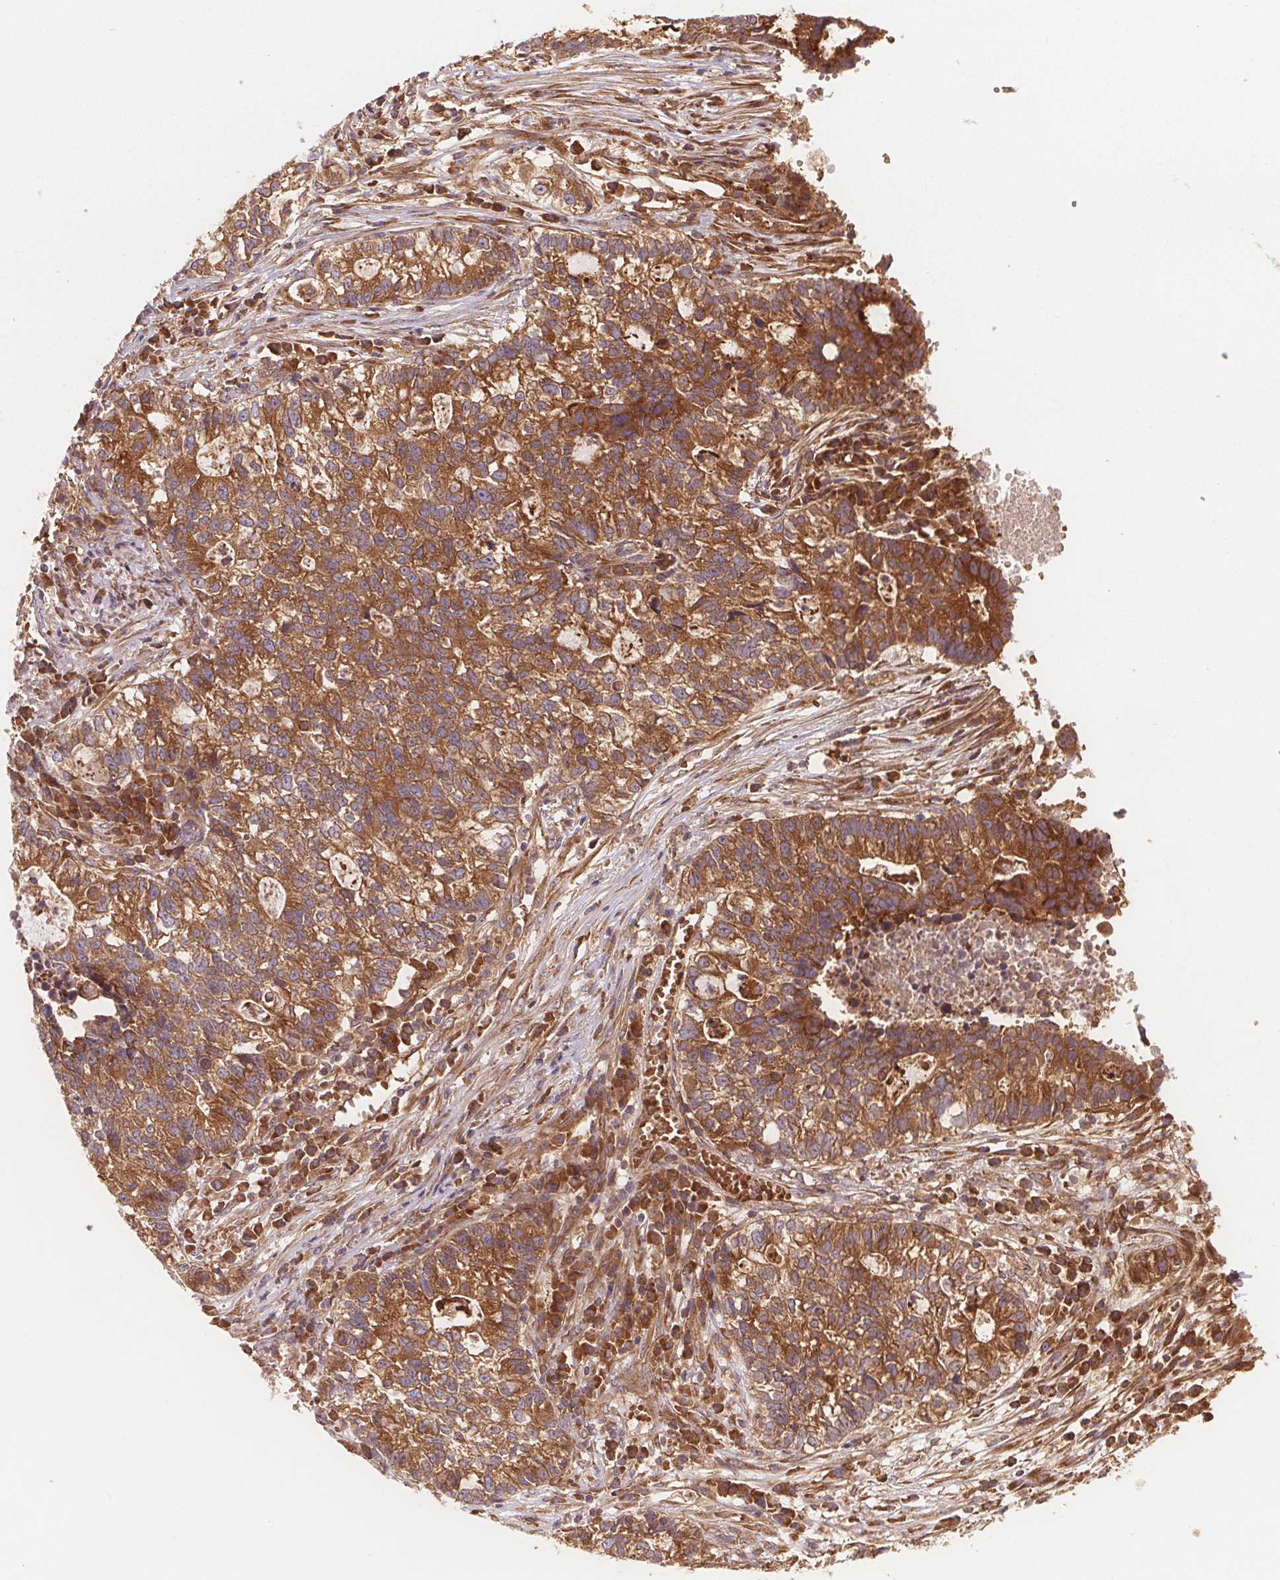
{"staining": {"intensity": "moderate", "quantity": ">75%", "location": "cytoplasmic/membranous"}, "tissue": "lung cancer", "cell_type": "Tumor cells", "image_type": "cancer", "snomed": [{"axis": "morphology", "description": "Adenocarcinoma, NOS"}, {"axis": "topography", "description": "Lung"}], "caption": "Human adenocarcinoma (lung) stained with a protein marker shows moderate staining in tumor cells.", "gene": "EIF3D", "patient": {"sex": "male", "age": 57}}